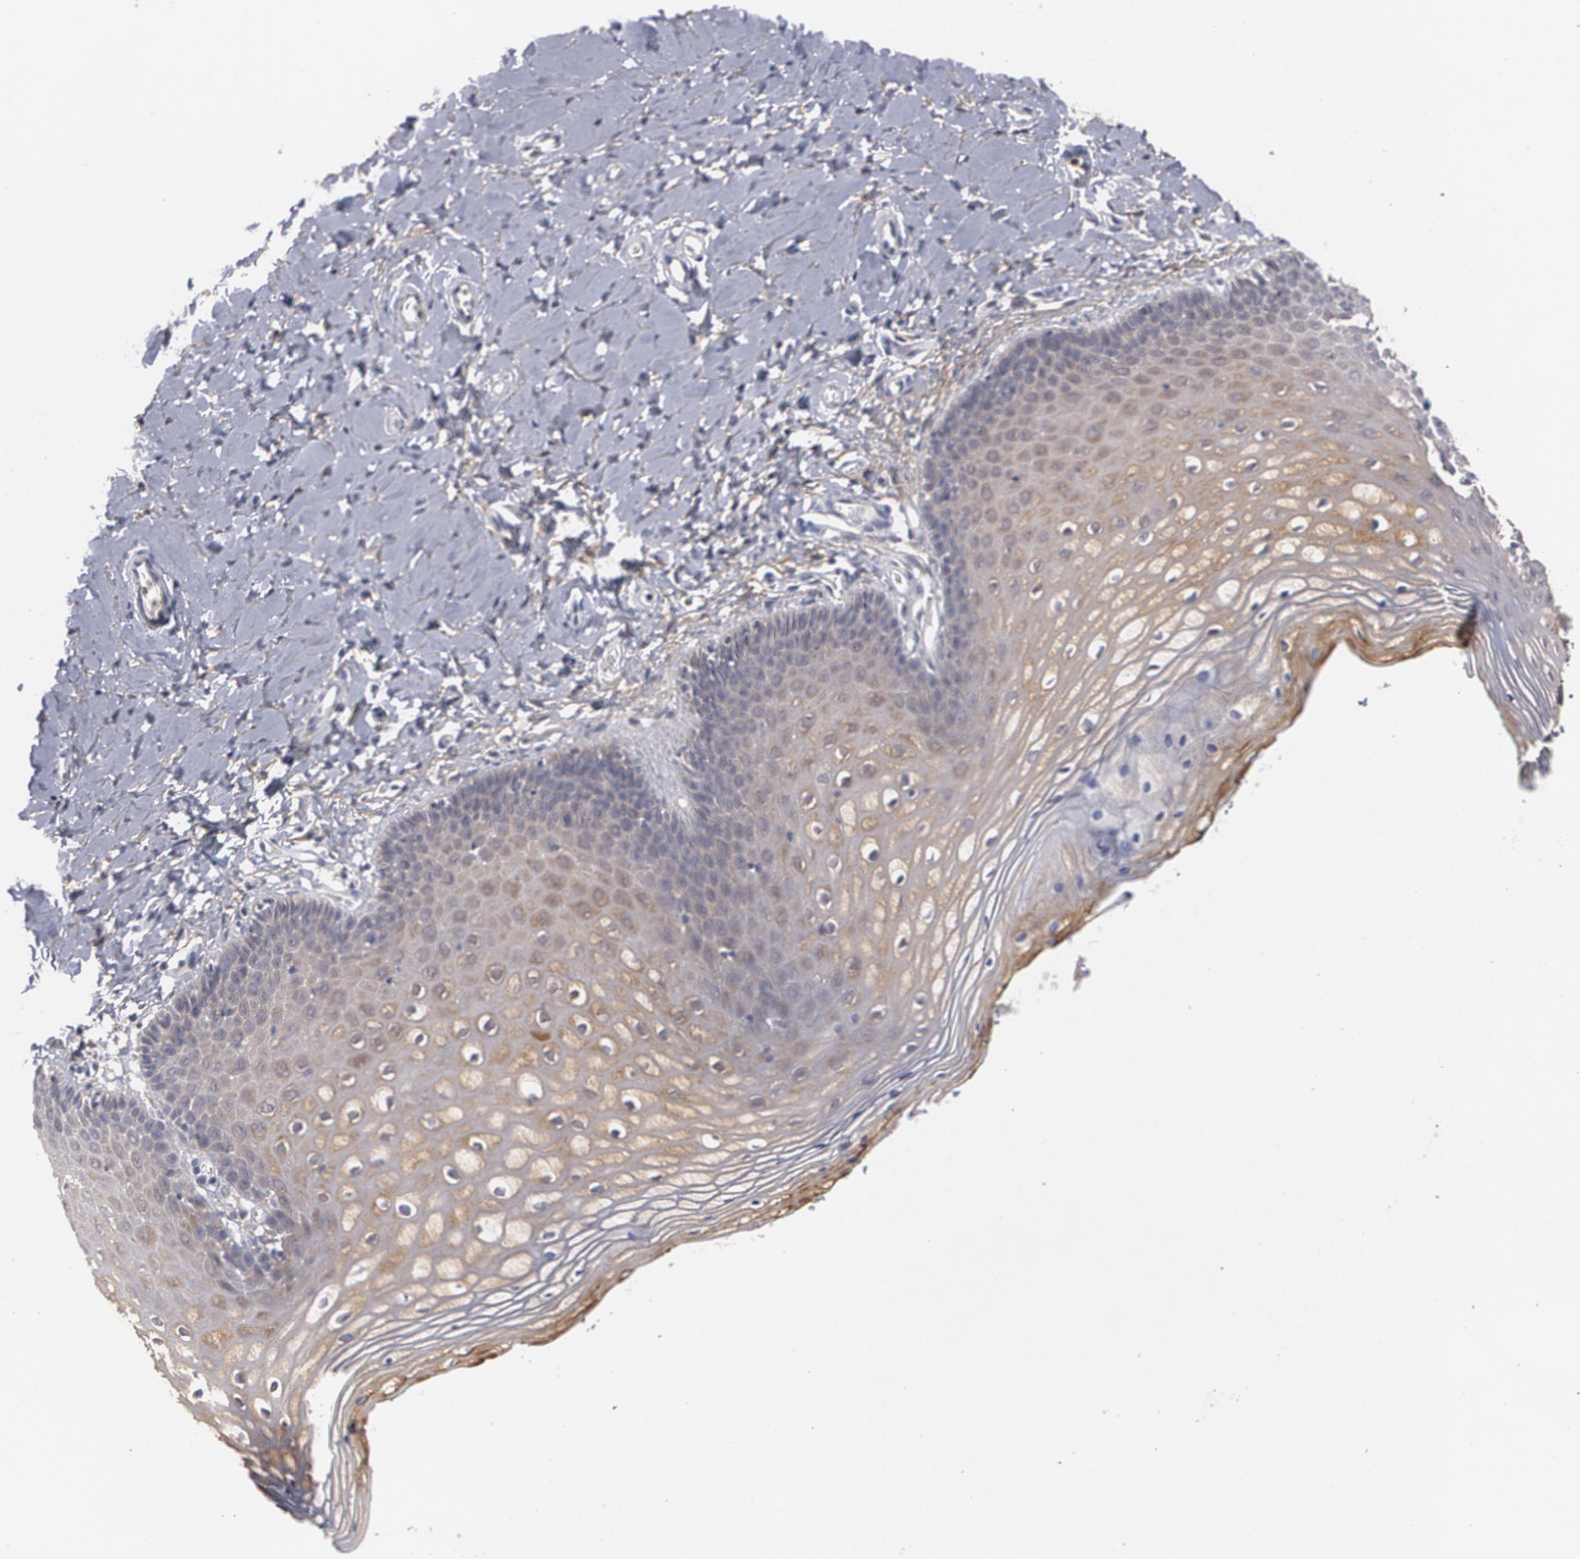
{"staining": {"intensity": "weak", "quantity": ">75%", "location": "cytoplasmic/membranous"}, "tissue": "vagina", "cell_type": "Squamous epithelial cells", "image_type": "normal", "snomed": [{"axis": "morphology", "description": "Normal tissue, NOS"}, {"axis": "topography", "description": "Vagina"}], "caption": "A high-resolution histopathology image shows immunohistochemistry staining of benign vagina, which reveals weak cytoplasmic/membranous staining in about >75% of squamous epithelial cells.", "gene": "BMP6", "patient": {"sex": "female", "age": 55}}